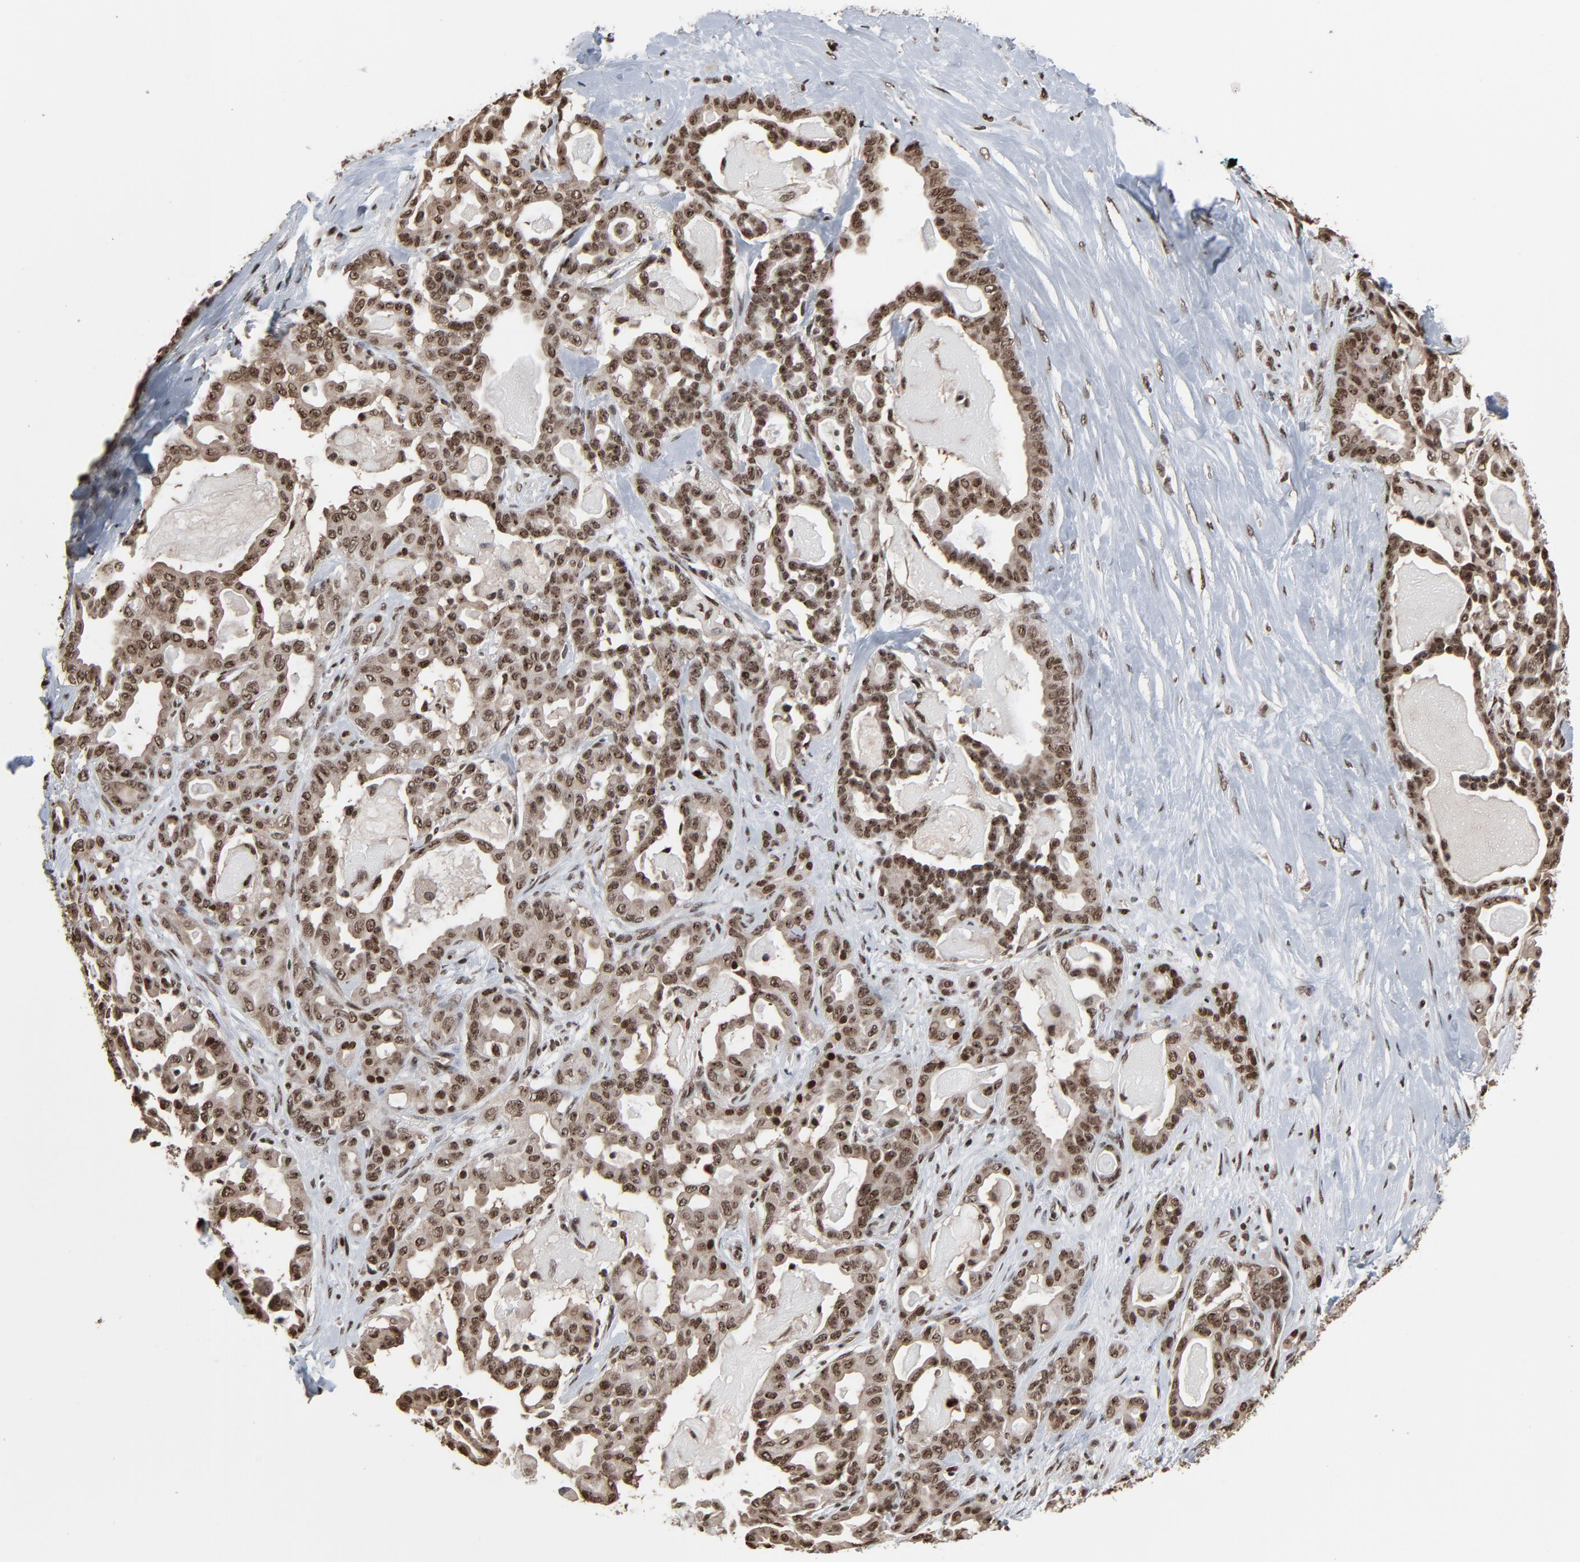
{"staining": {"intensity": "strong", "quantity": ">75%", "location": "cytoplasmic/membranous,nuclear"}, "tissue": "pancreatic cancer", "cell_type": "Tumor cells", "image_type": "cancer", "snomed": [{"axis": "morphology", "description": "Adenocarcinoma, NOS"}, {"axis": "topography", "description": "Pancreas"}], "caption": "This photomicrograph exhibits immunohistochemistry staining of pancreatic adenocarcinoma, with high strong cytoplasmic/membranous and nuclear expression in approximately >75% of tumor cells.", "gene": "MEIS2", "patient": {"sex": "male", "age": 63}}